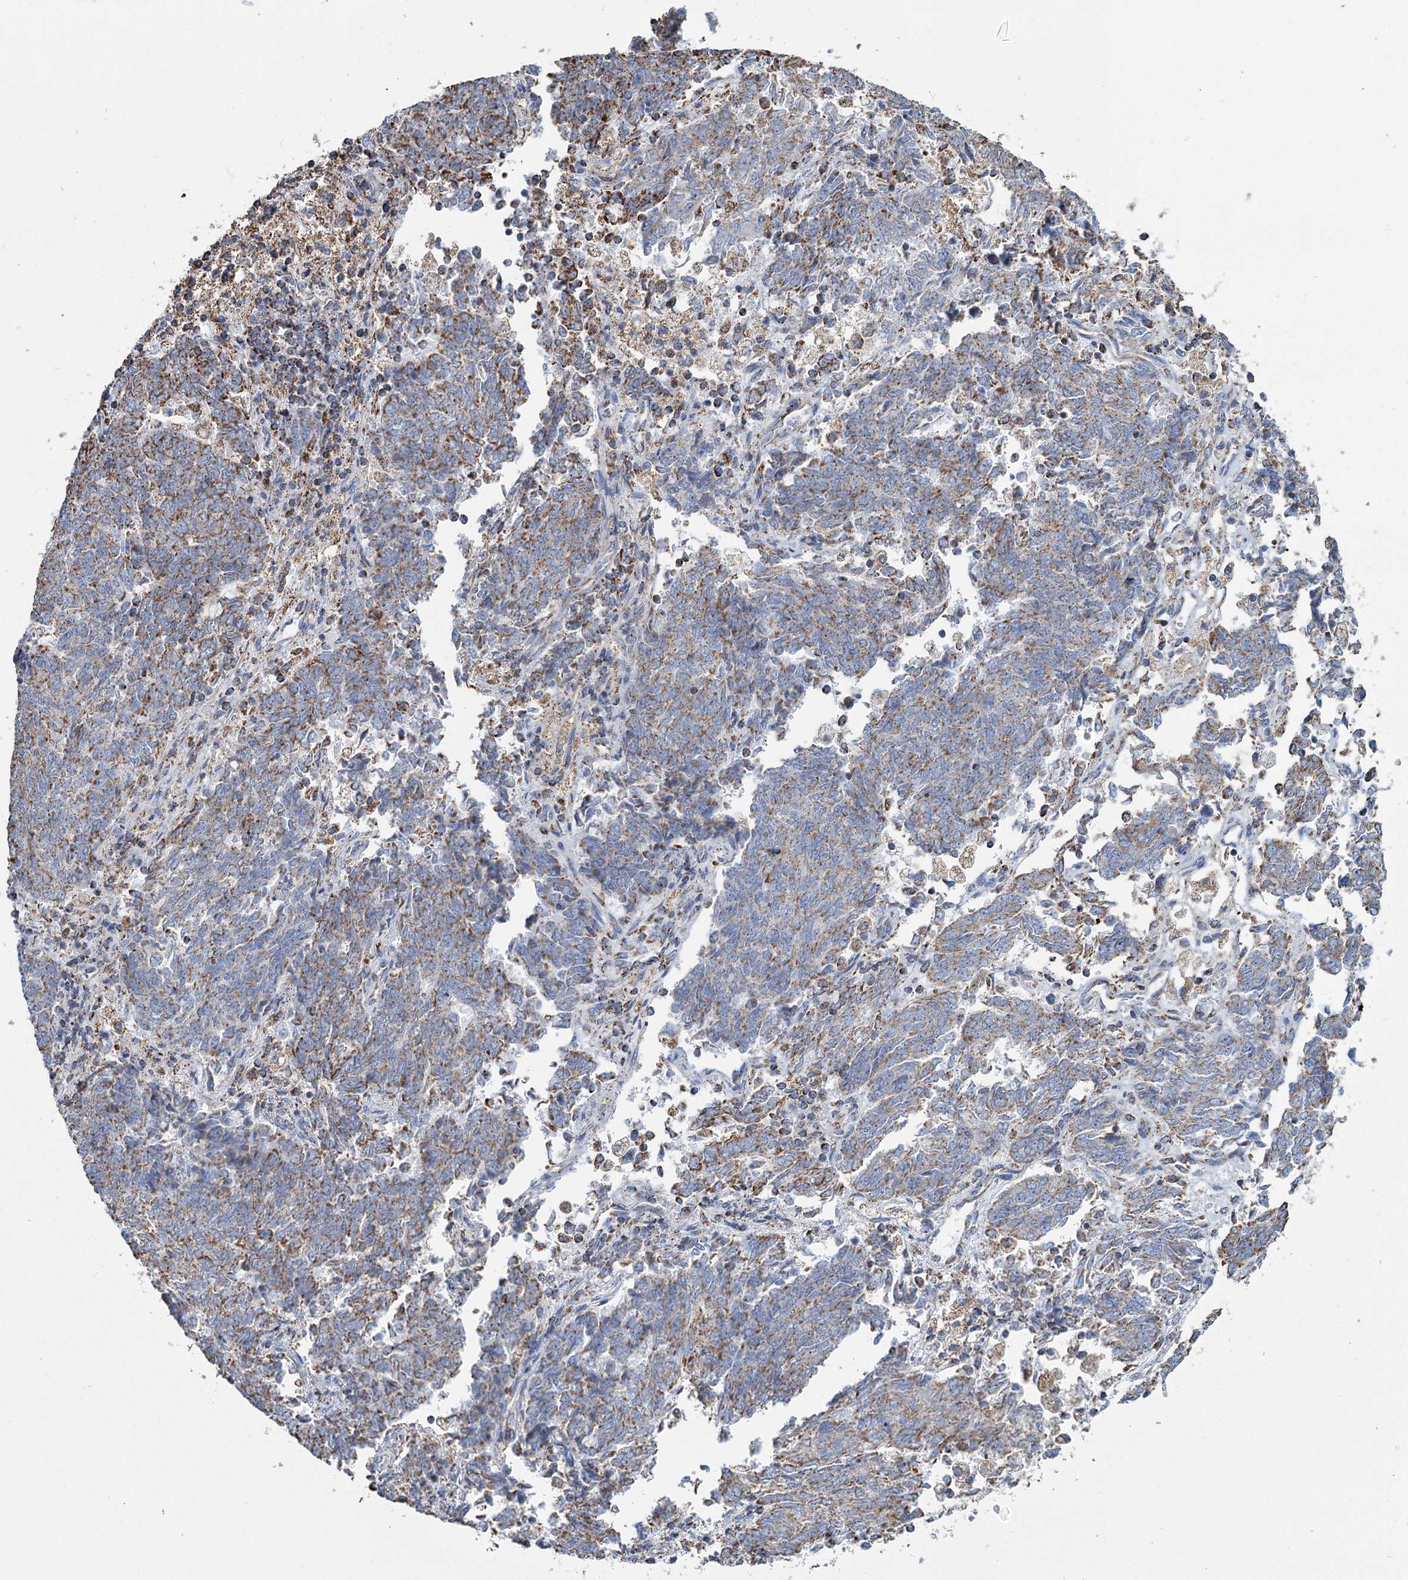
{"staining": {"intensity": "moderate", "quantity": "25%-75%", "location": "cytoplasmic/membranous"}, "tissue": "endometrial cancer", "cell_type": "Tumor cells", "image_type": "cancer", "snomed": [{"axis": "morphology", "description": "Adenocarcinoma, NOS"}, {"axis": "topography", "description": "Endometrium"}], "caption": "Endometrial adenocarcinoma stained for a protein shows moderate cytoplasmic/membranous positivity in tumor cells.", "gene": "MRPL44", "patient": {"sex": "female", "age": 80}}